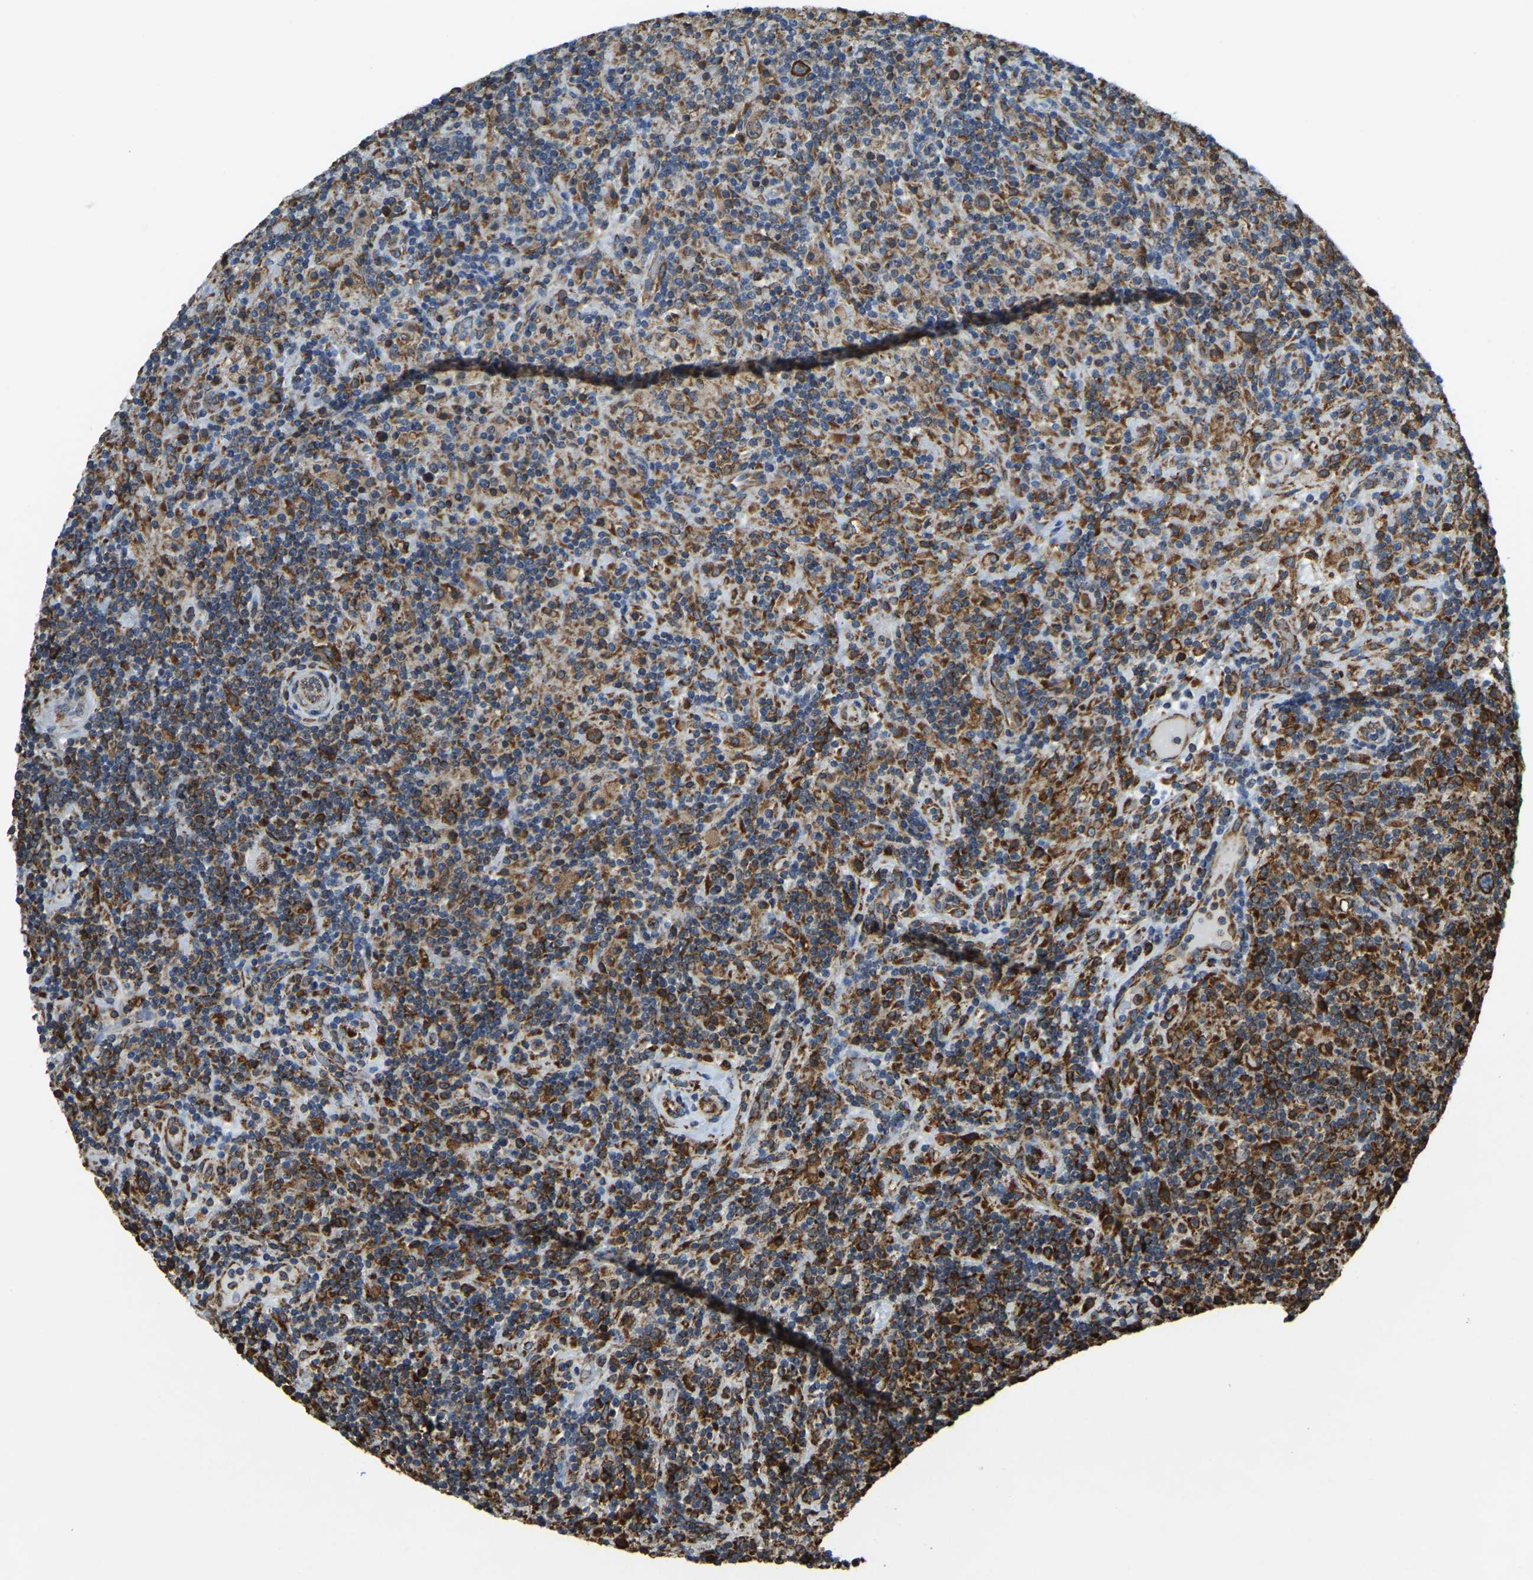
{"staining": {"intensity": "strong", "quantity": "25%-75%", "location": "cytoplasmic/membranous"}, "tissue": "lymphoma", "cell_type": "Tumor cells", "image_type": "cancer", "snomed": [{"axis": "morphology", "description": "Hodgkin's disease, NOS"}, {"axis": "topography", "description": "Lymph node"}], "caption": "Hodgkin's disease was stained to show a protein in brown. There is high levels of strong cytoplasmic/membranous positivity in about 25%-75% of tumor cells.", "gene": "RNF115", "patient": {"sex": "male", "age": 70}}